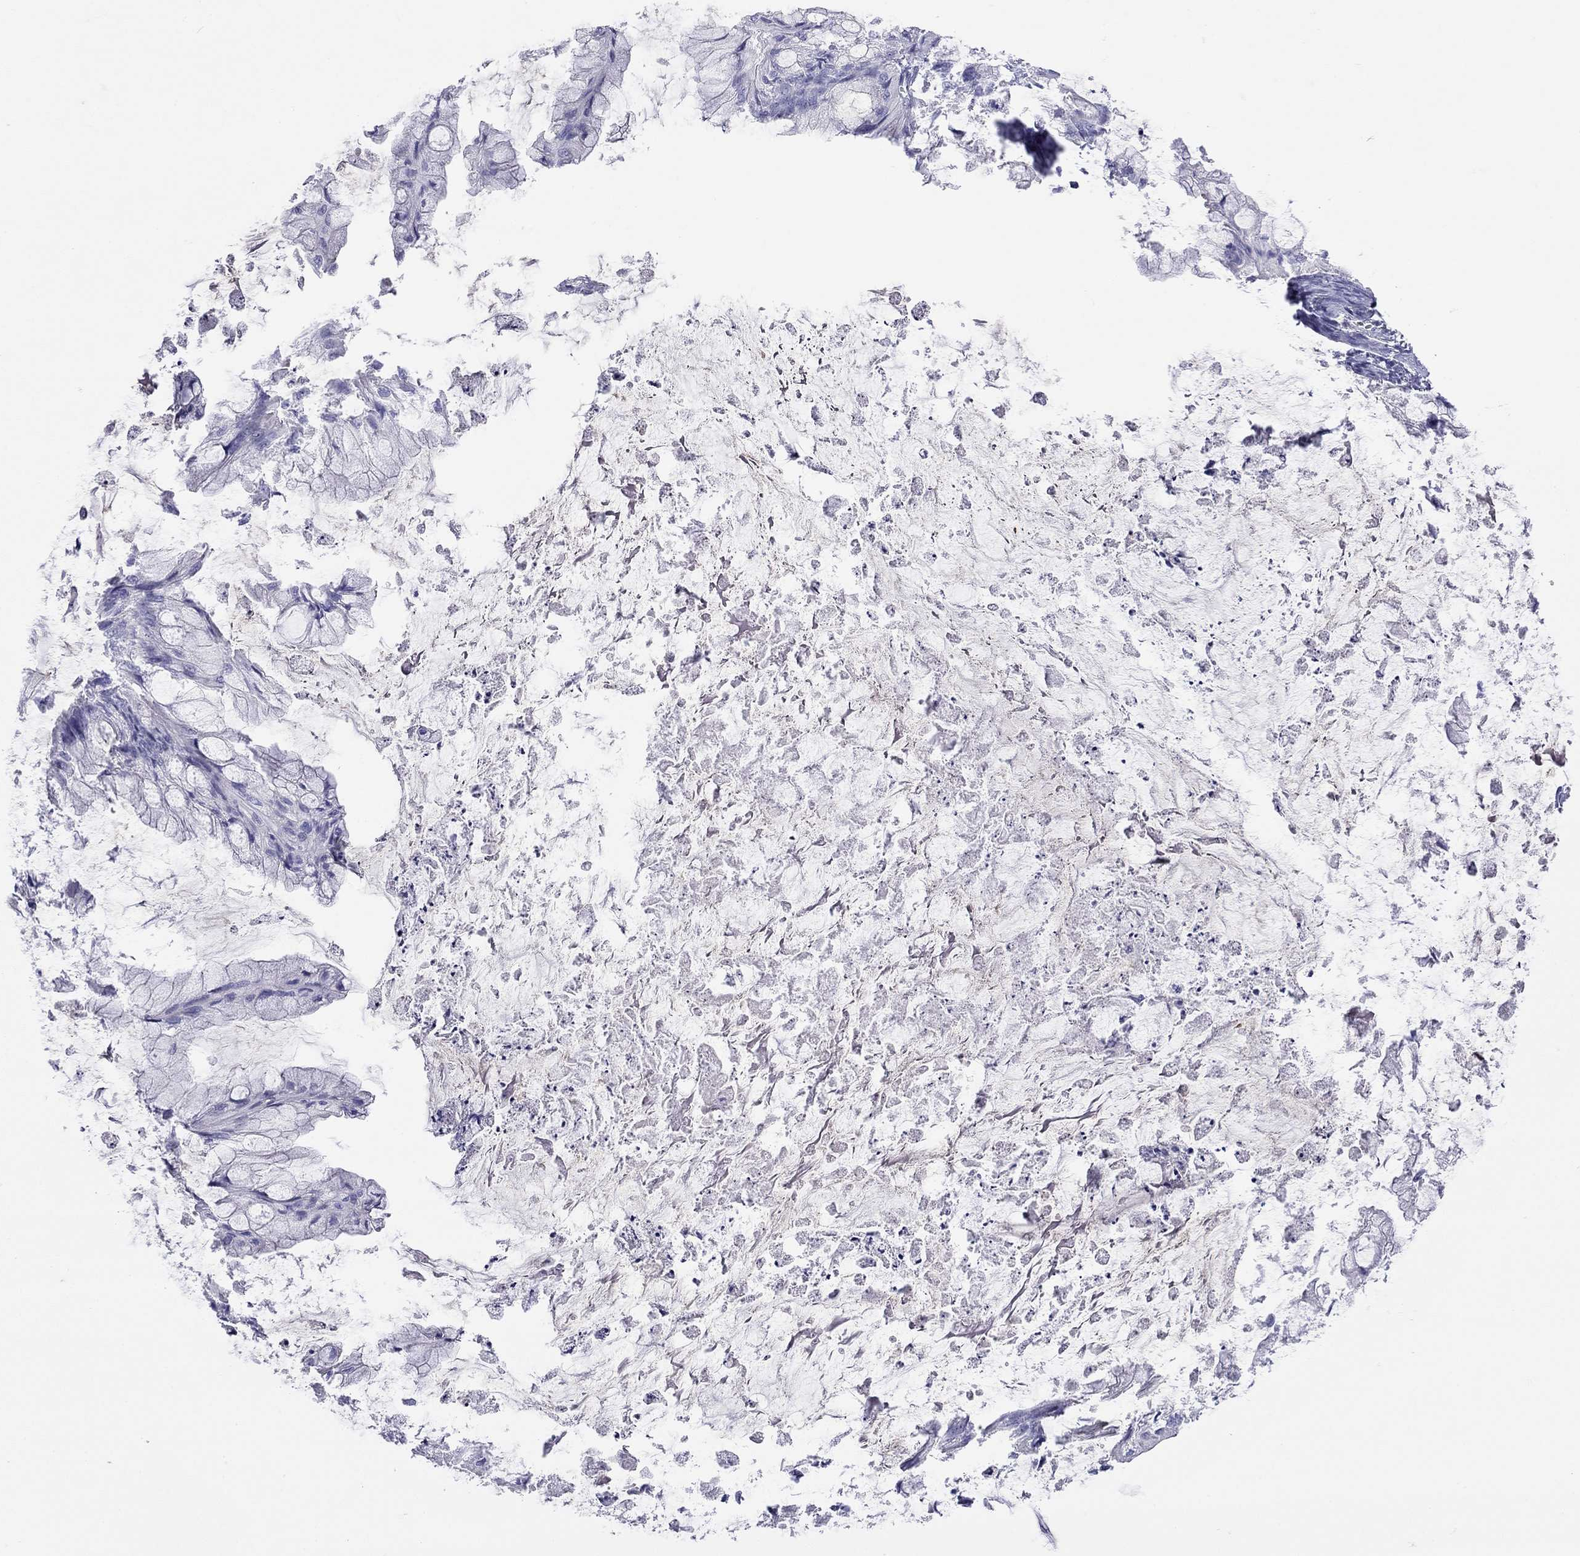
{"staining": {"intensity": "negative", "quantity": "none", "location": "none"}, "tissue": "ovarian cancer", "cell_type": "Tumor cells", "image_type": "cancer", "snomed": [{"axis": "morphology", "description": "Cystadenocarcinoma, mucinous, NOS"}, {"axis": "topography", "description": "Ovary"}], "caption": "High magnification brightfield microscopy of mucinous cystadenocarcinoma (ovarian) stained with DAB (brown) and counterstained with hematoxylin (blue): tumor cells show no significant positivity. (DAB IHC visualized using brightfield microscopy, high magnification).", "gene": "CMYA5", "patient": {"sex": "female", "age": 57}}